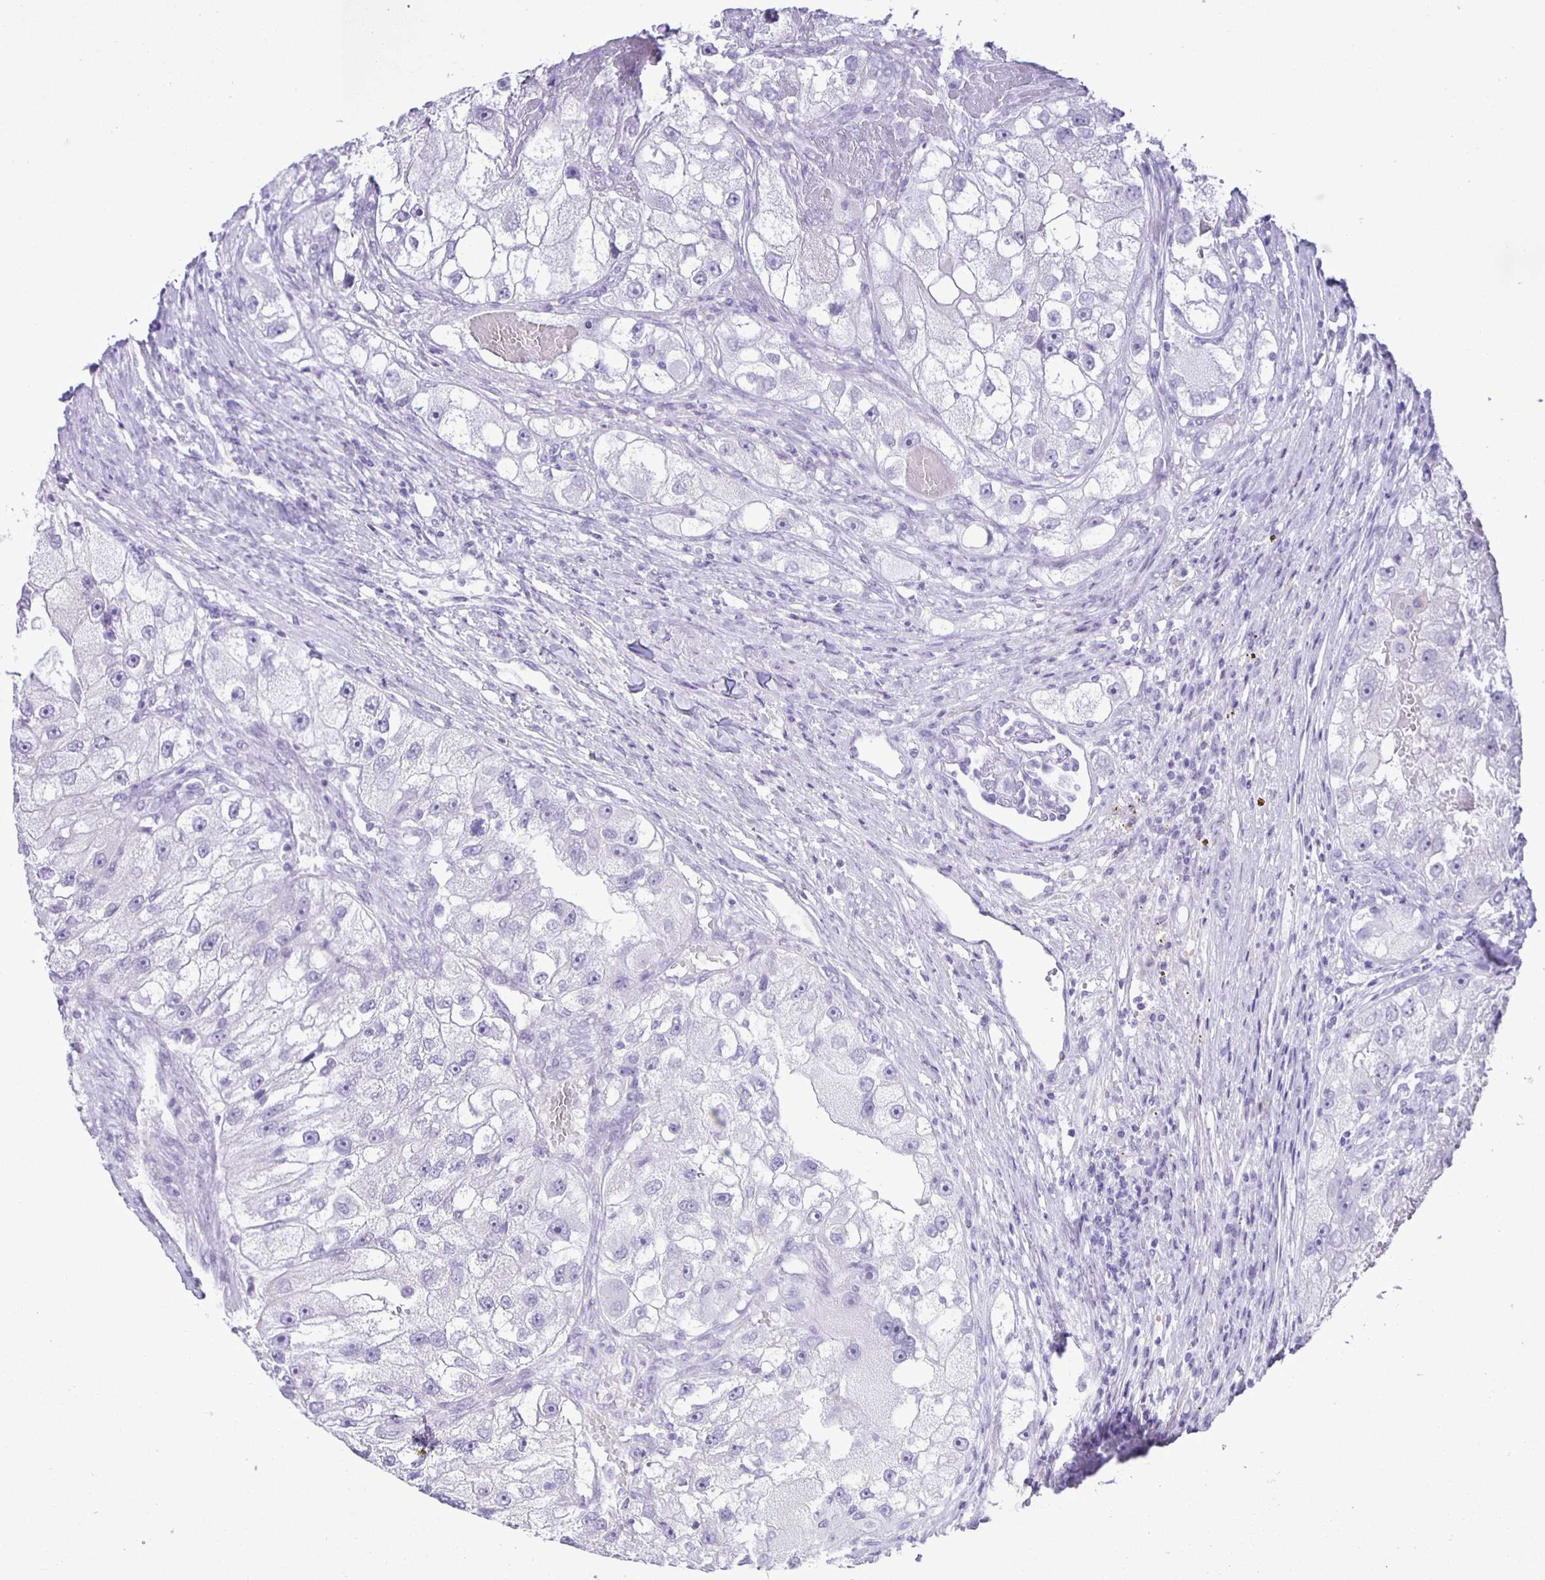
{"staining": {"intensity": "negative", "quantity": "none", "location": "none"}, "tissue": "renal cancer", "cell_type": "Tumor cells", "image_type": "cancer", "snomed": [{"axis": "morphology", "description": "Adenocarcinoma, NOS"}, {"axis": "topography", "description": "Kidney"}], "caption": "Adenocarcinoma (renal) was stained to show a protein in brown. There is no significant expression in tumor cells.", "gene": "EZHIP", "patient": {"sex": "male", "age": 63}}